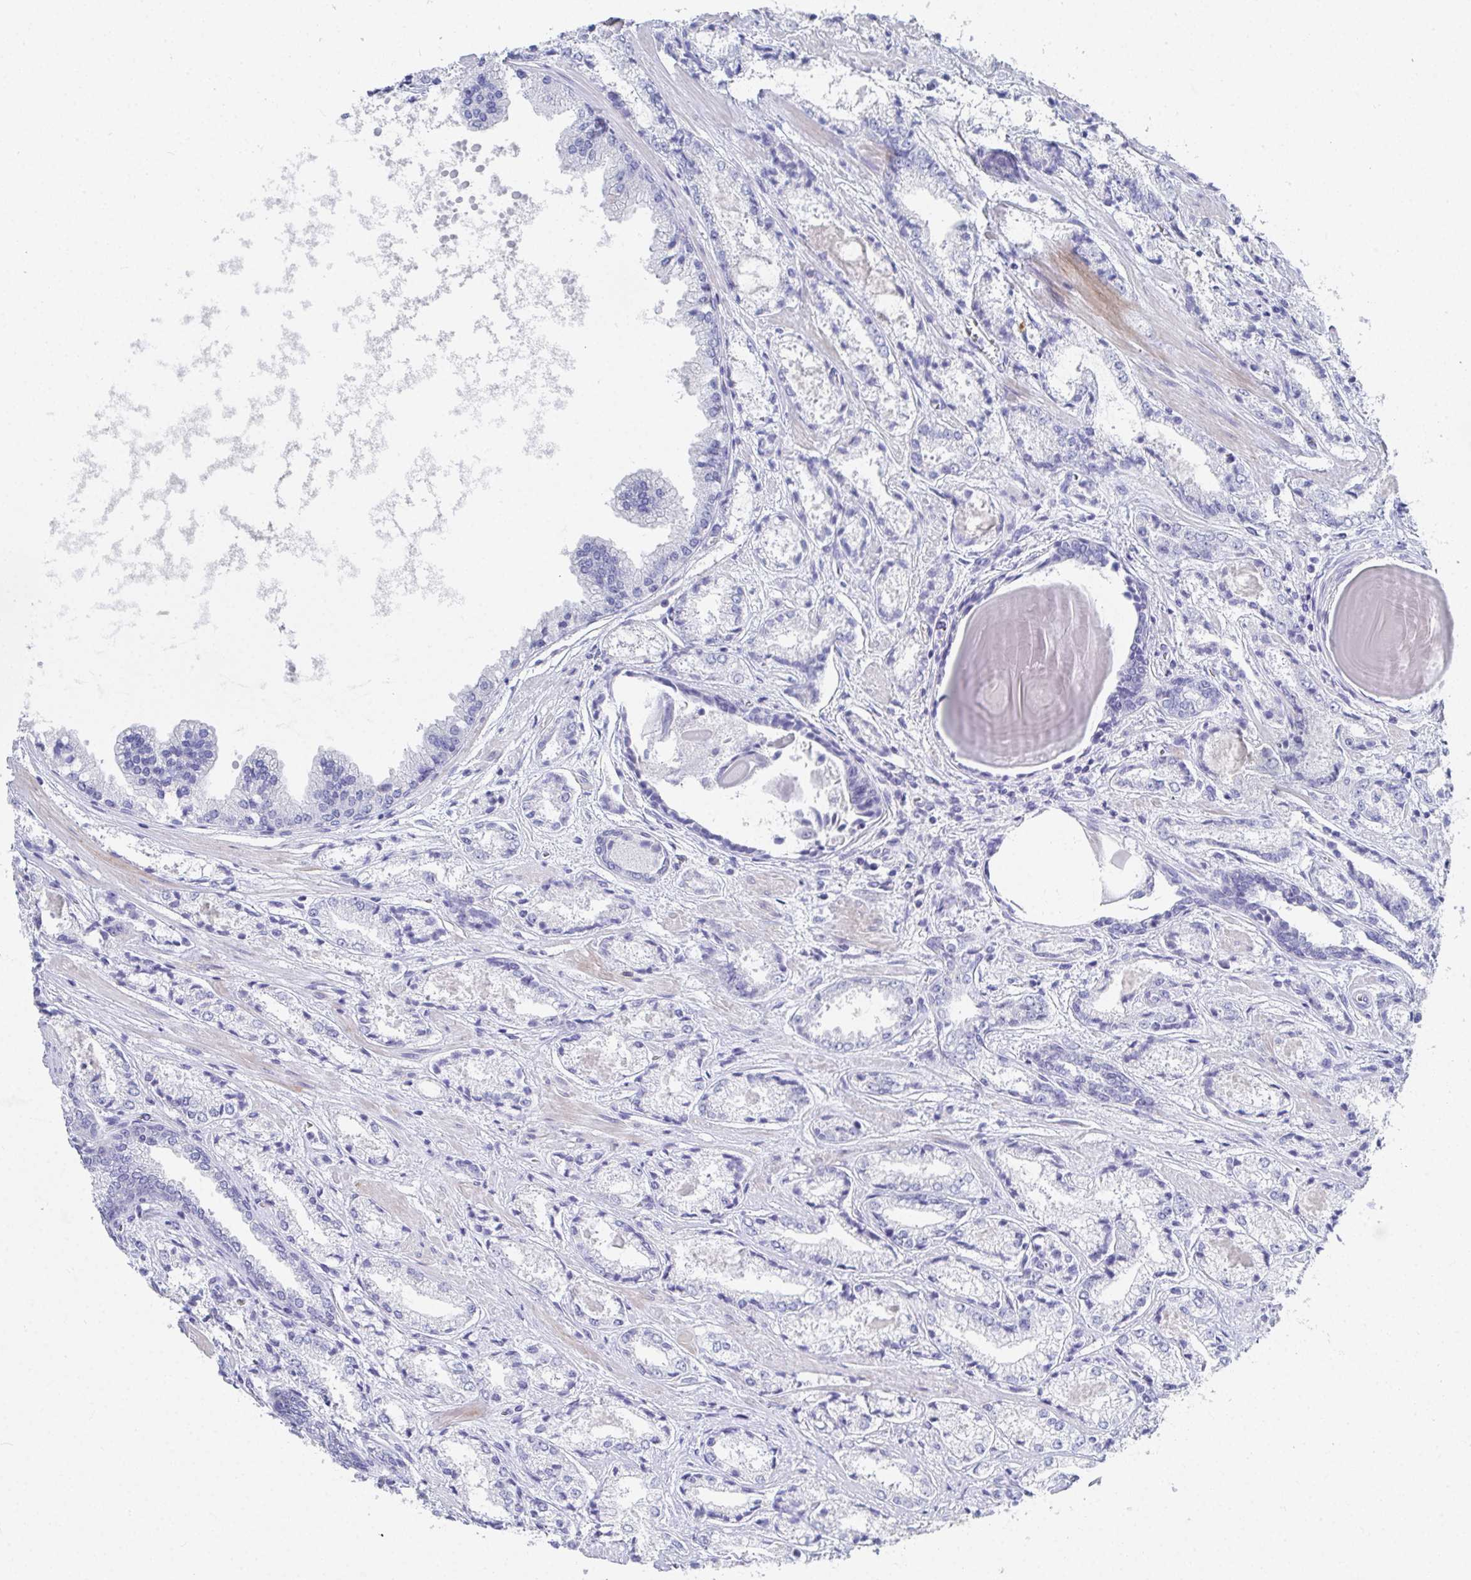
{"staining": {"intensity": "negative", "quantity": "none", "location": "none"}, "tissue": "prostate cancer", "cell_type": "Tumor cells", "image_type": "cancer", "snomed": [{"axis": "morphology", "description": "Adenocarcinoma, High grade"}, {"axis": "topography", "description": "Prostate"}], "caption": "The immunohistochemistry (IHC) micrograph has no significant positivity in tumor cells of prostate cancer (adenocarcinoma (high-grade)) tissue.", "gene": "GRIA1", "patient": {"sex": "male", "age": 64}}